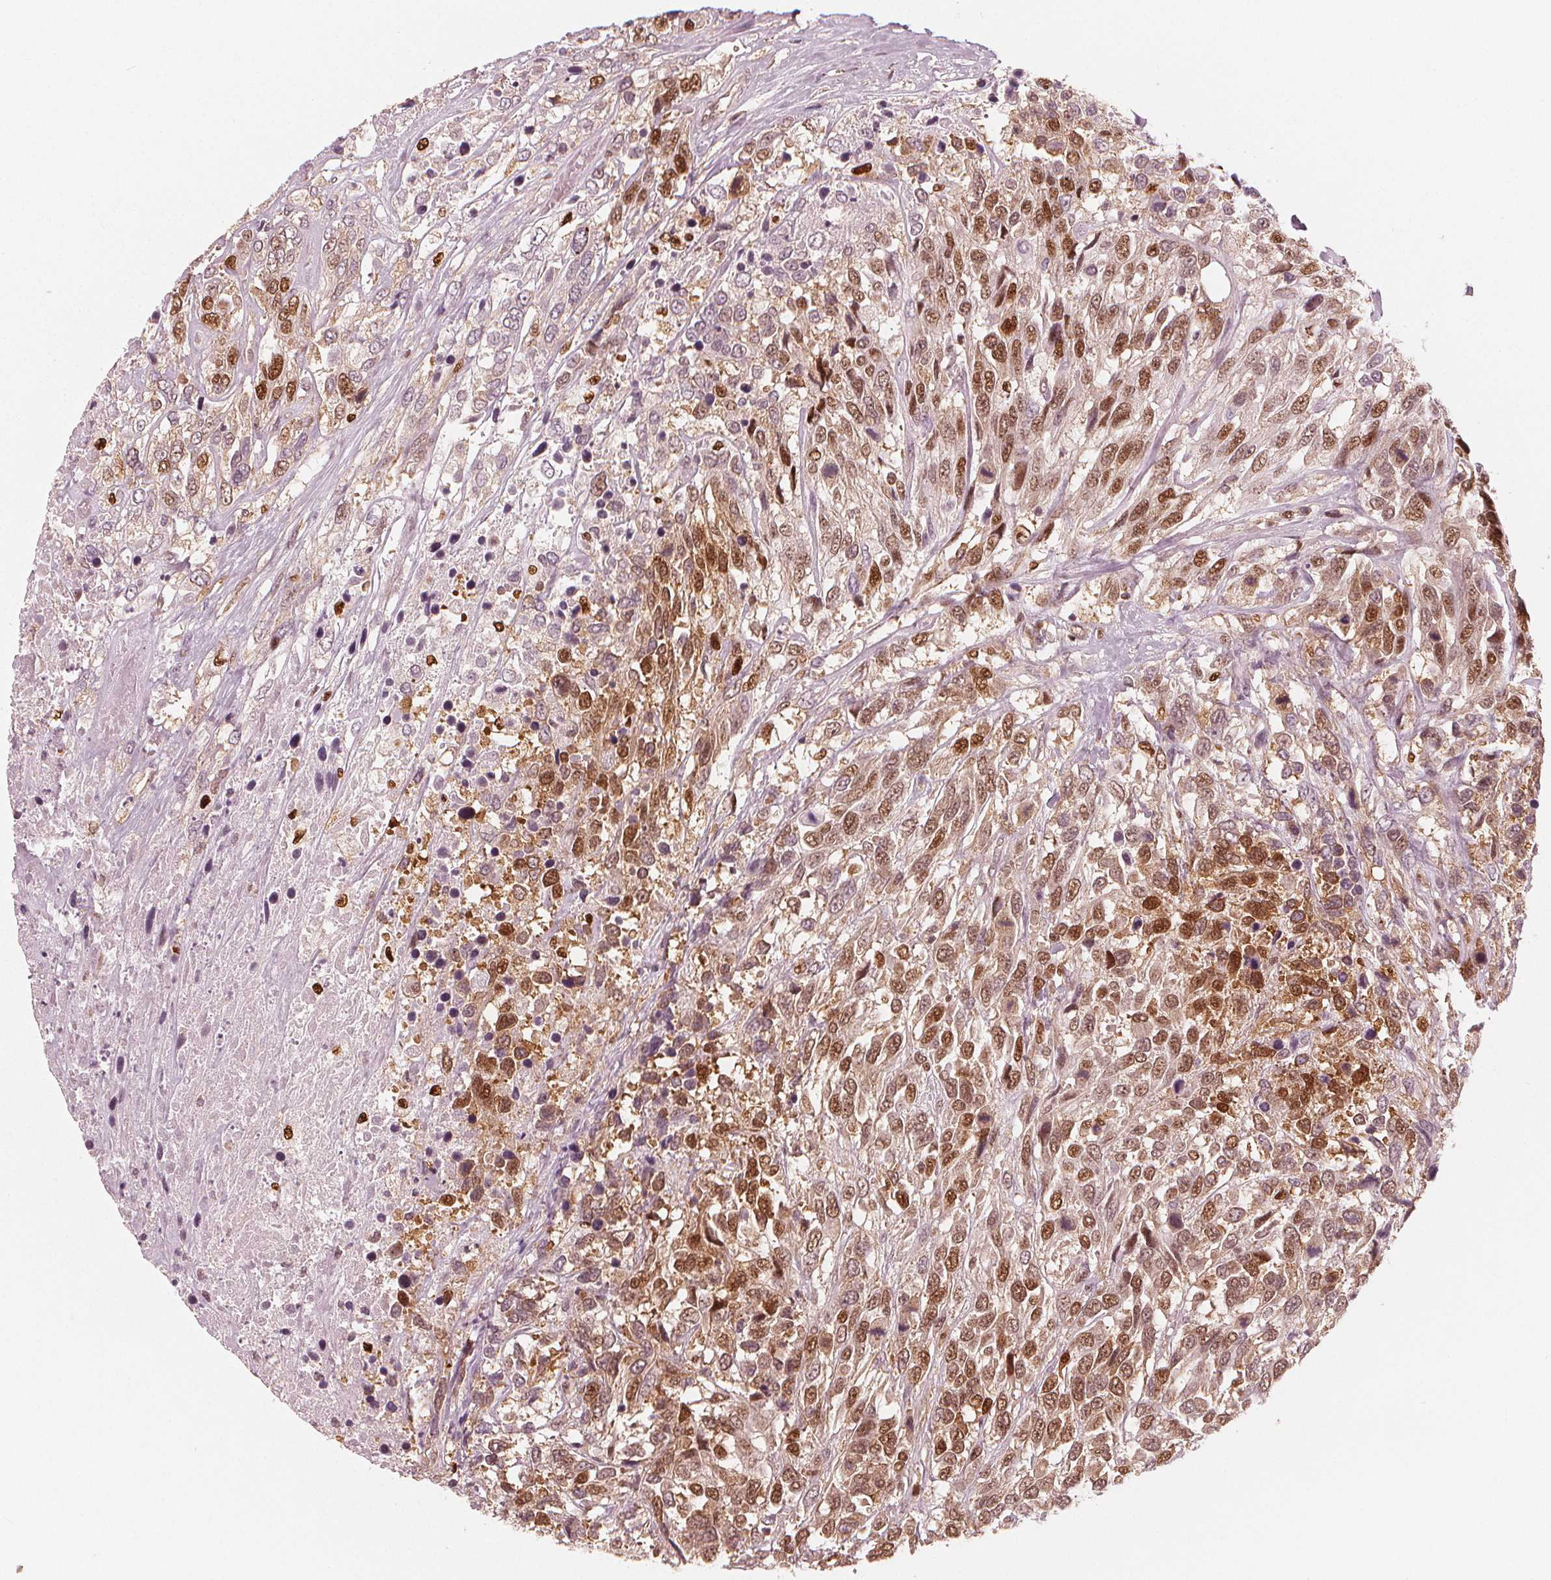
{"staining": {"intensity": "moderate", "quantity": ">75%", "location": "nuclear"}, "tissue": "urothelial cancer", "cell_type": "Tumor cells", "image_type": "cancer", "snomed": [{"axis": "morphology", "description": "Urothelial carcinoma, High grade"}, {"axis": "topography", "description": "Urinary bladder"}], "caption": "Human high-grade urothelial carcinoma stained with a protein marker reveals moderate staining in tumor cells.", "gene": "SQSTM1", "patient": {"sex": "female", "age": 70}}